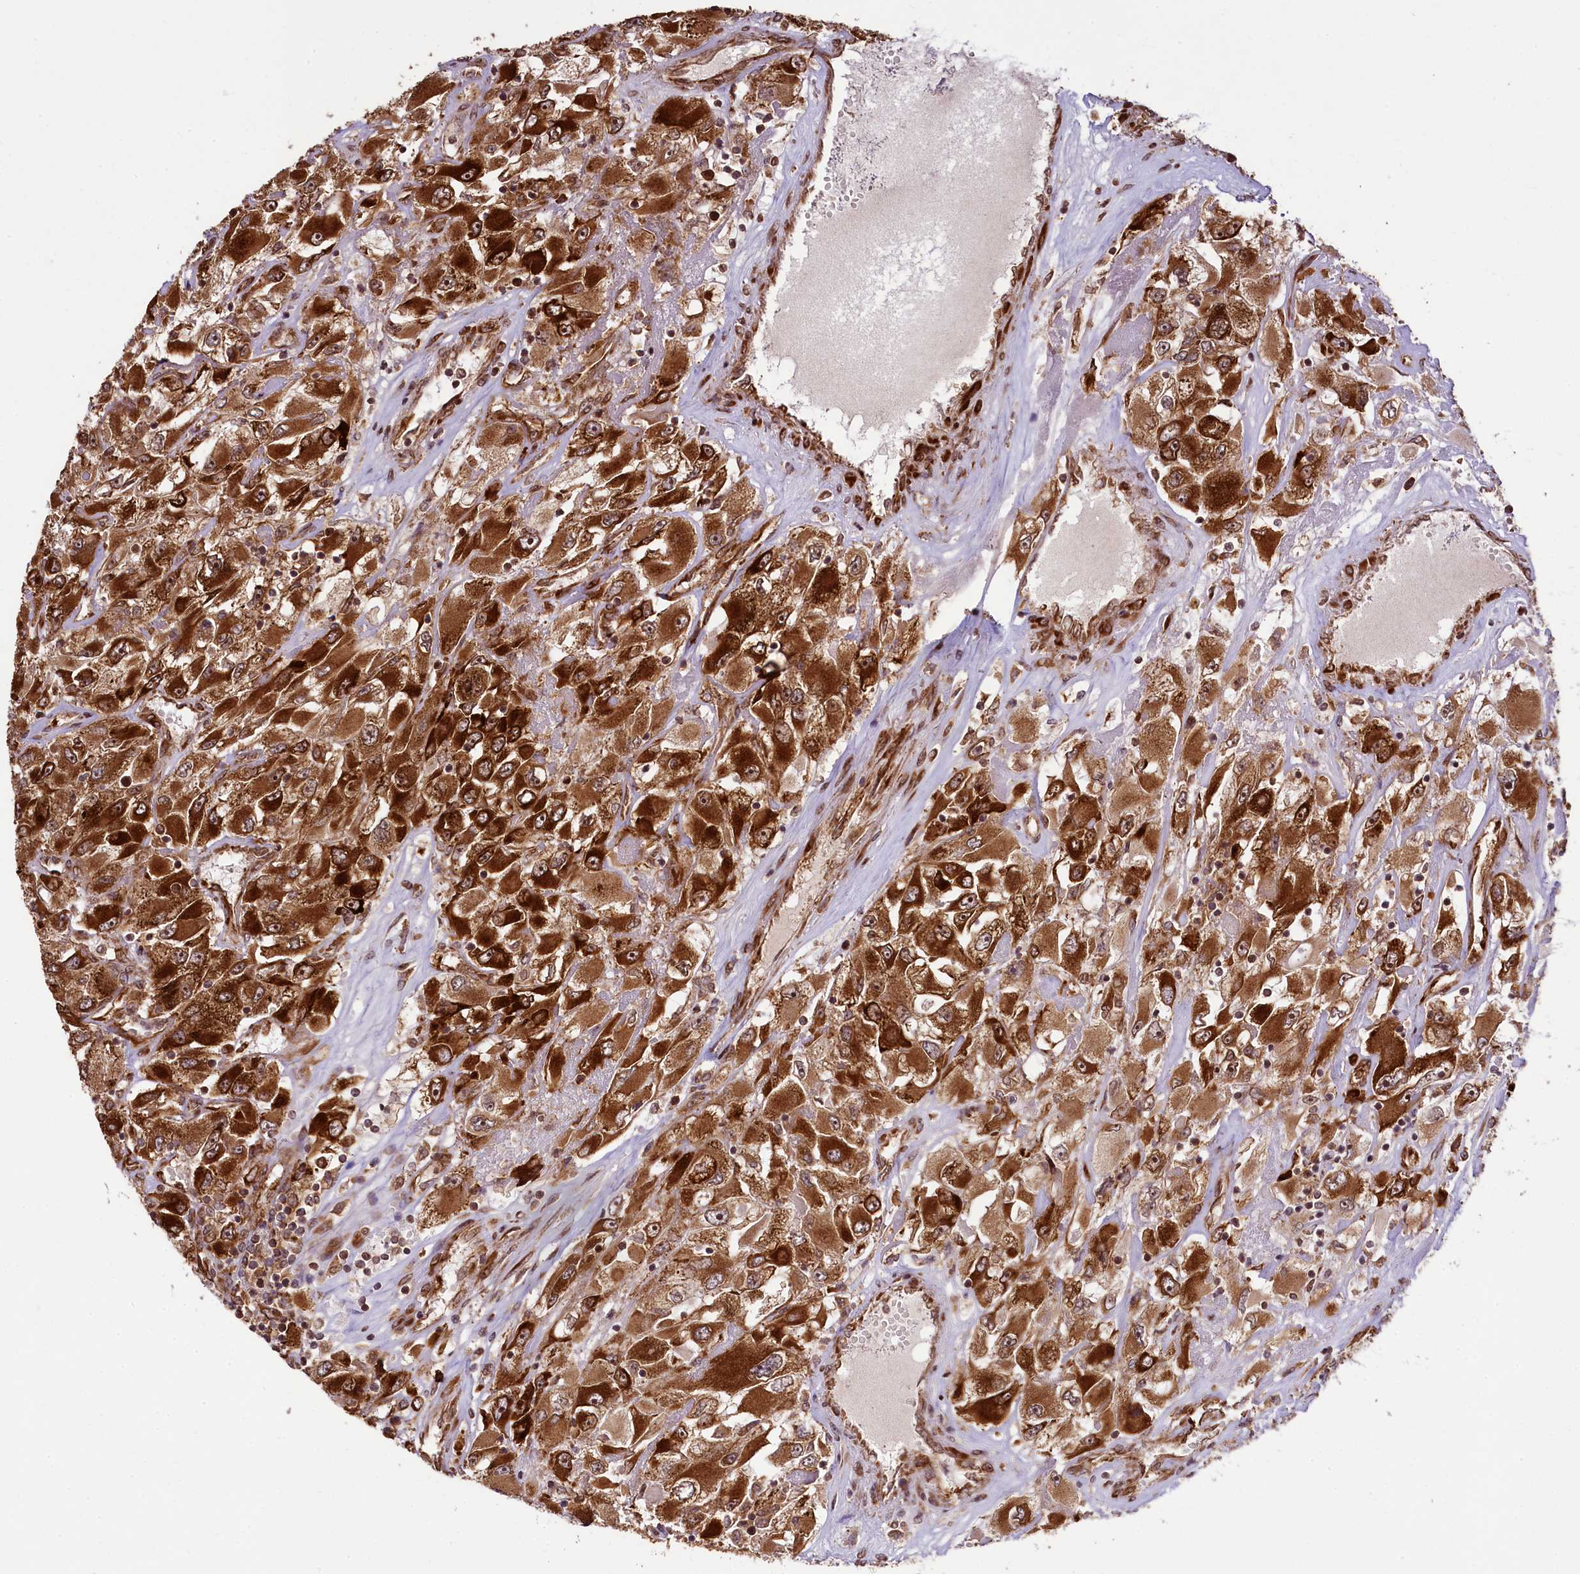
{"staining": {"intensity": "strong", "quantity": ">75%", "location": "cytoplasmic/membranous,nuclear"}, "tissue": "renal cancer", "cell_type": "Tumor cells", "image_type": "cancer", "snomed": [{"axis": "morphology", "description": "Adenocarcinoma, NOS"}, {"axis": "topography", "description": "Kidney"}], "caption": "Adenocarcinoma (renal) stained with a protein marker demonstrates strong staining in tumor cells.", "gene": "LARP4", "patient": {"sex": "female", "age": 52}}